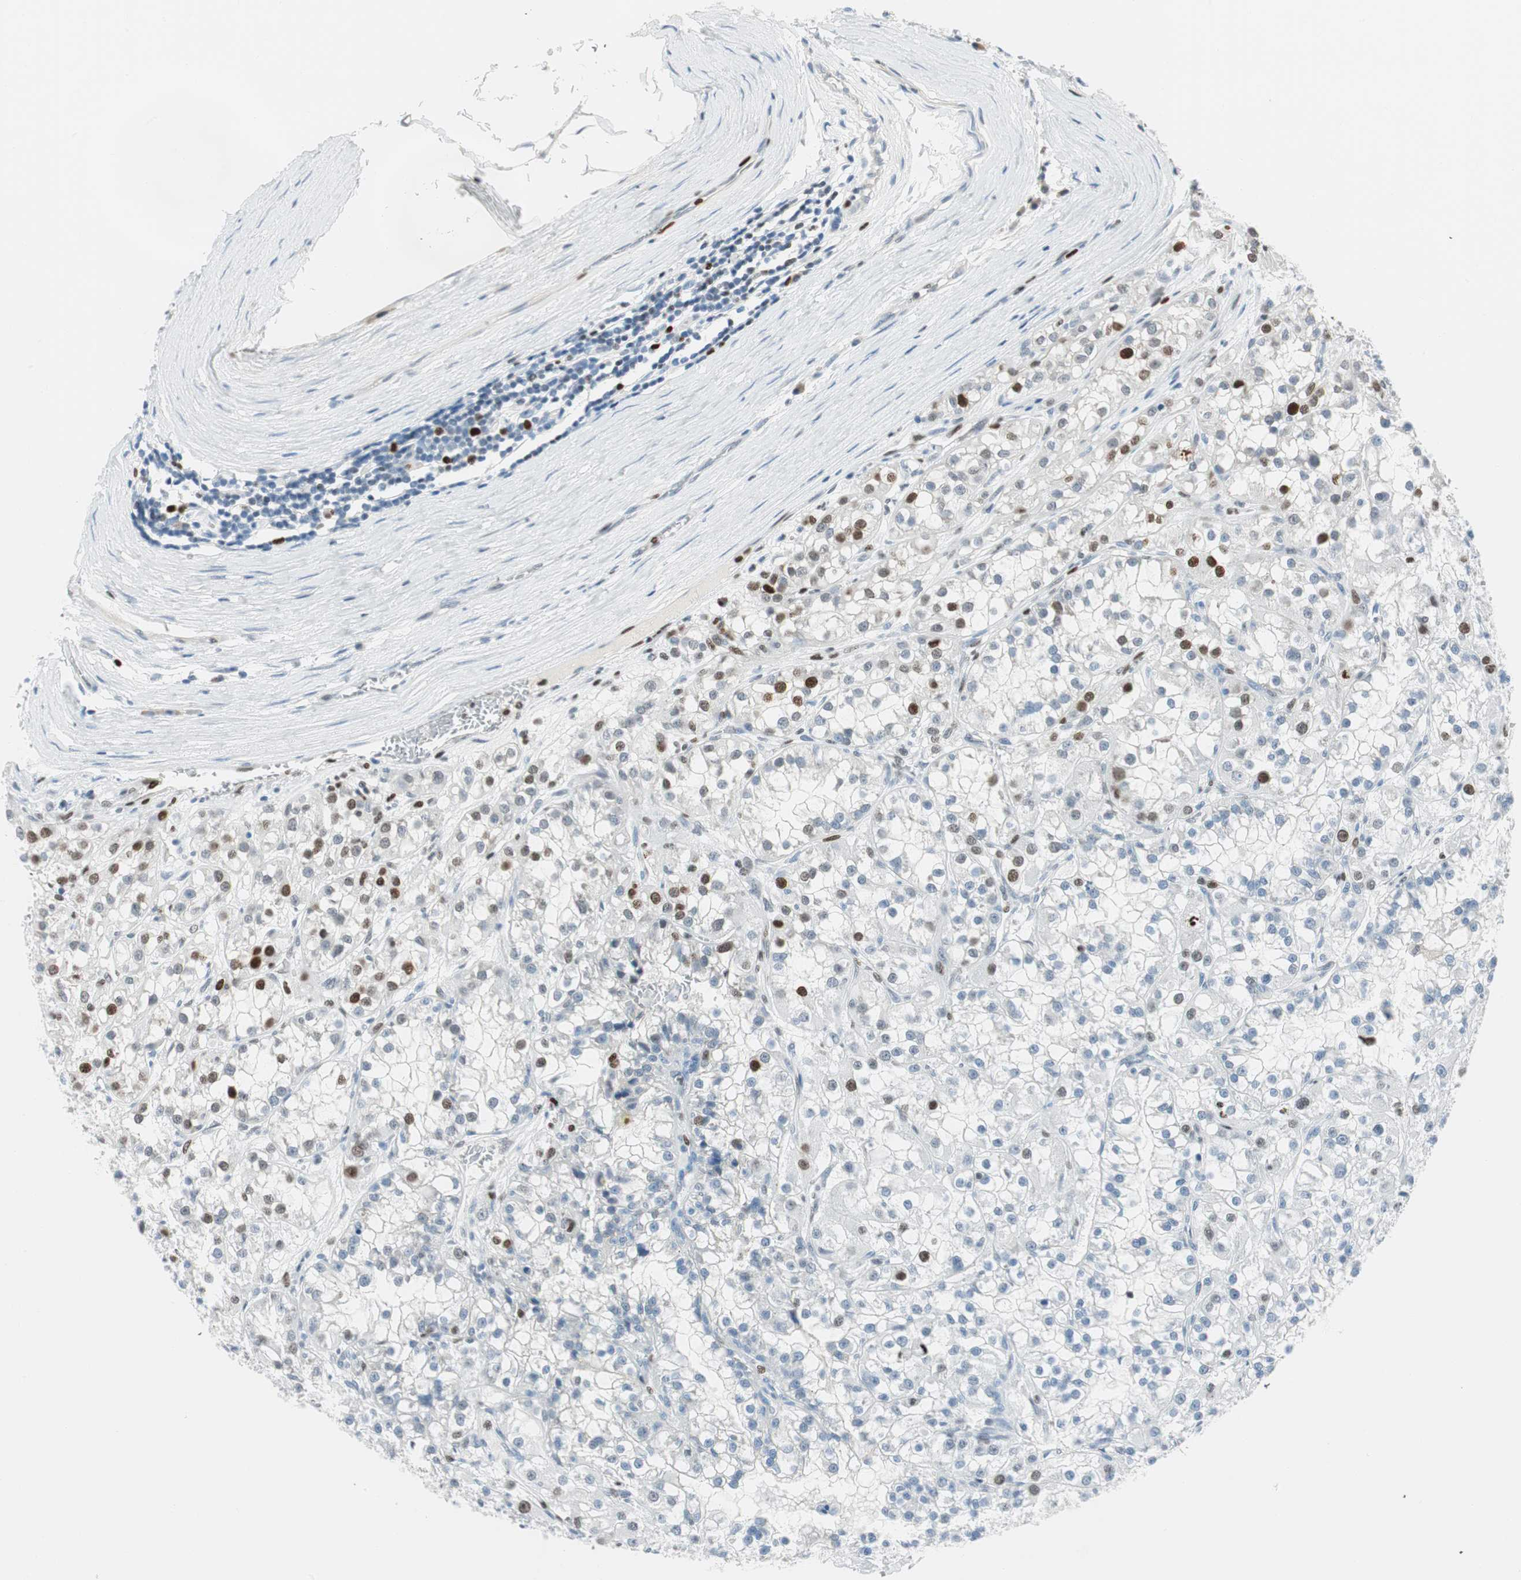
{"staining": {"intensity": "moderate", "quantity": "<25%", "location": "nuclear"}, "tissue": "renal cancer", "cell_type": "Tumor cells", "image_type": "cancer", "snomed": [{"axis": "morphology", "description": "Adenocarcinoma, NOS"}, {"axis": "topography", "description": "Kidney"}], "caption": "Tumor cells demonstrate low levels of moderate nuclear positivity in approximately <25% of cells in renal adenocarcinoma.", "gene": "EZH2", "patient": {"sex": "female", "age": 52}}